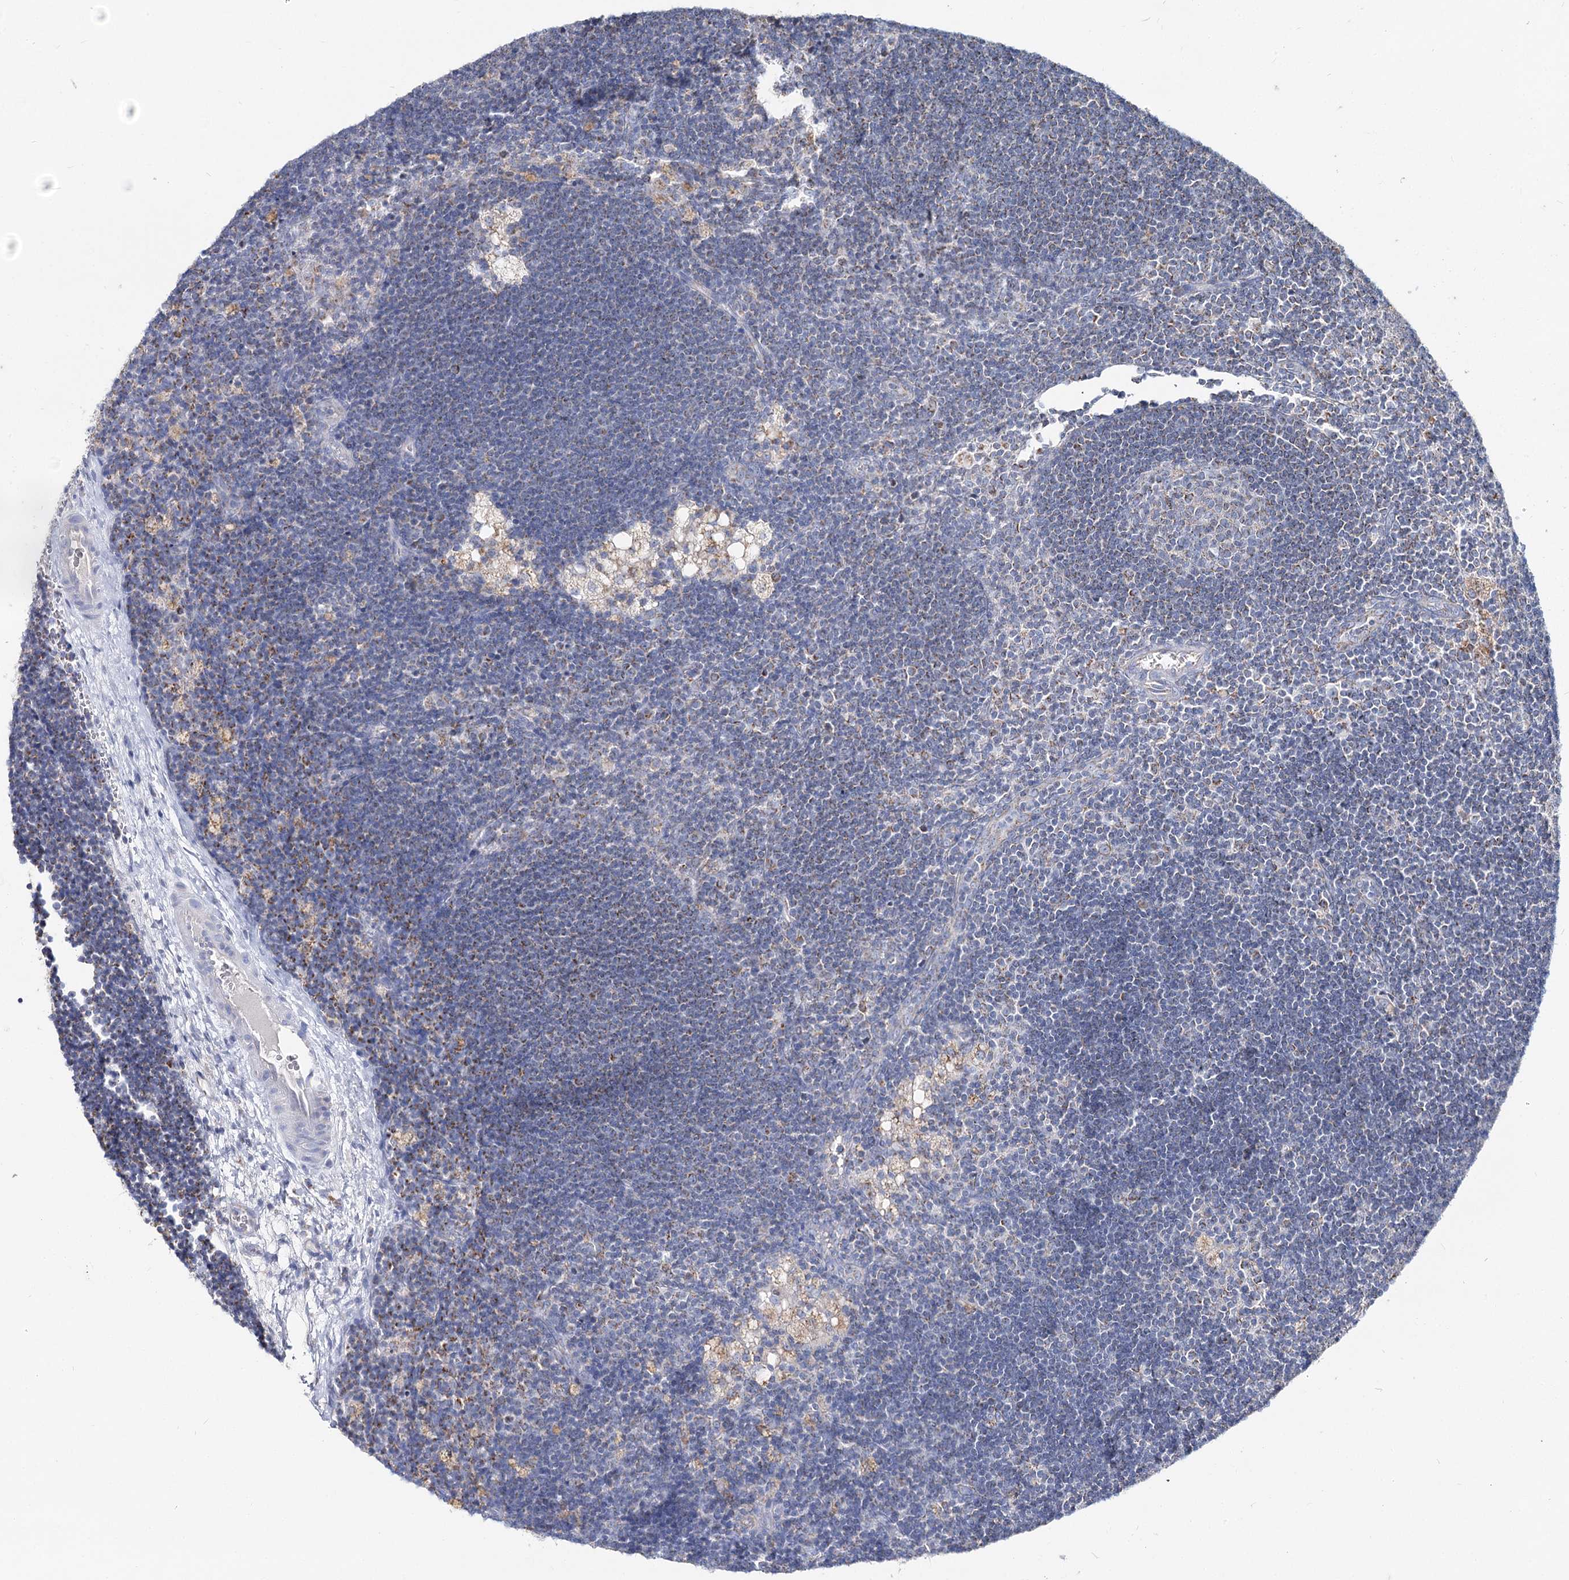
{"staining": {"intensity": "weak", "quantity": "<25%", "location": "cytoplasmic/membranous"}, "tissue": "lymph node", "cell_type": "Germinal center cells", "image_type": "normal", "snomed": [{"axis": "morphology", "description": "Normal tissue, NOS"}, {"axis": "topography", "description": "Lymph node"}], "caption": "The micrograph demonstrates no significant positivity in germinal center cells of lymph node.", "gene": "MCCC2", "patient": {"sex": "male", "age": 24}}